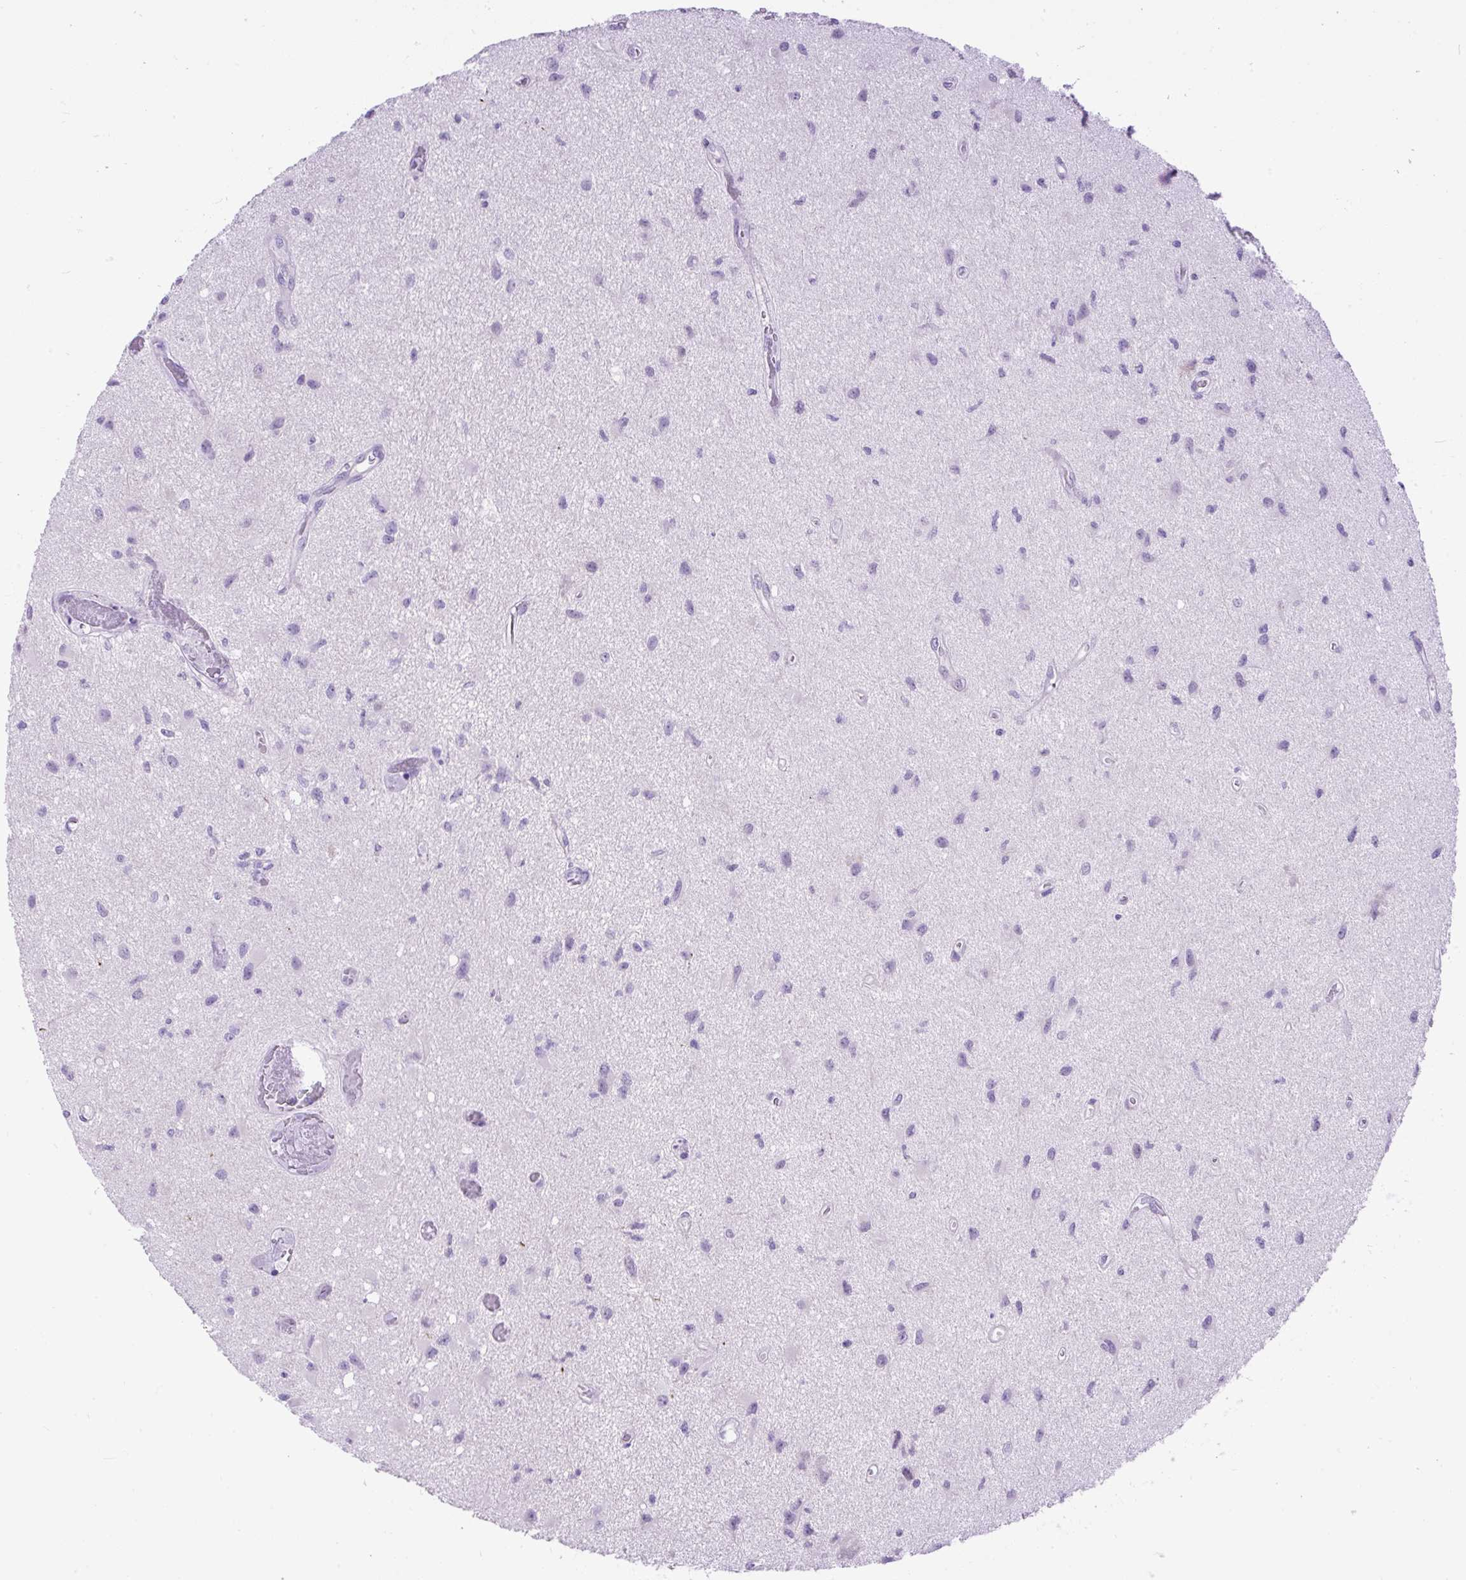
{"staining": {"intensity": "negative", "quantity": "none", "location": "none"}, "tissue": "glioma", "cell_type": "Tumor cells", "image_type": "cancer", "snomed": [{"axis": "morphology", "description": "Glioma, malignant, High grade"}, {"axis": "topography", "description": "Brain"}], "caption": "A histopathology image of glioma stained for a protein displays no brown staining in tumor cells.", "gene": "ZNF256", "patient": {"sex": "male", "age": 67}}